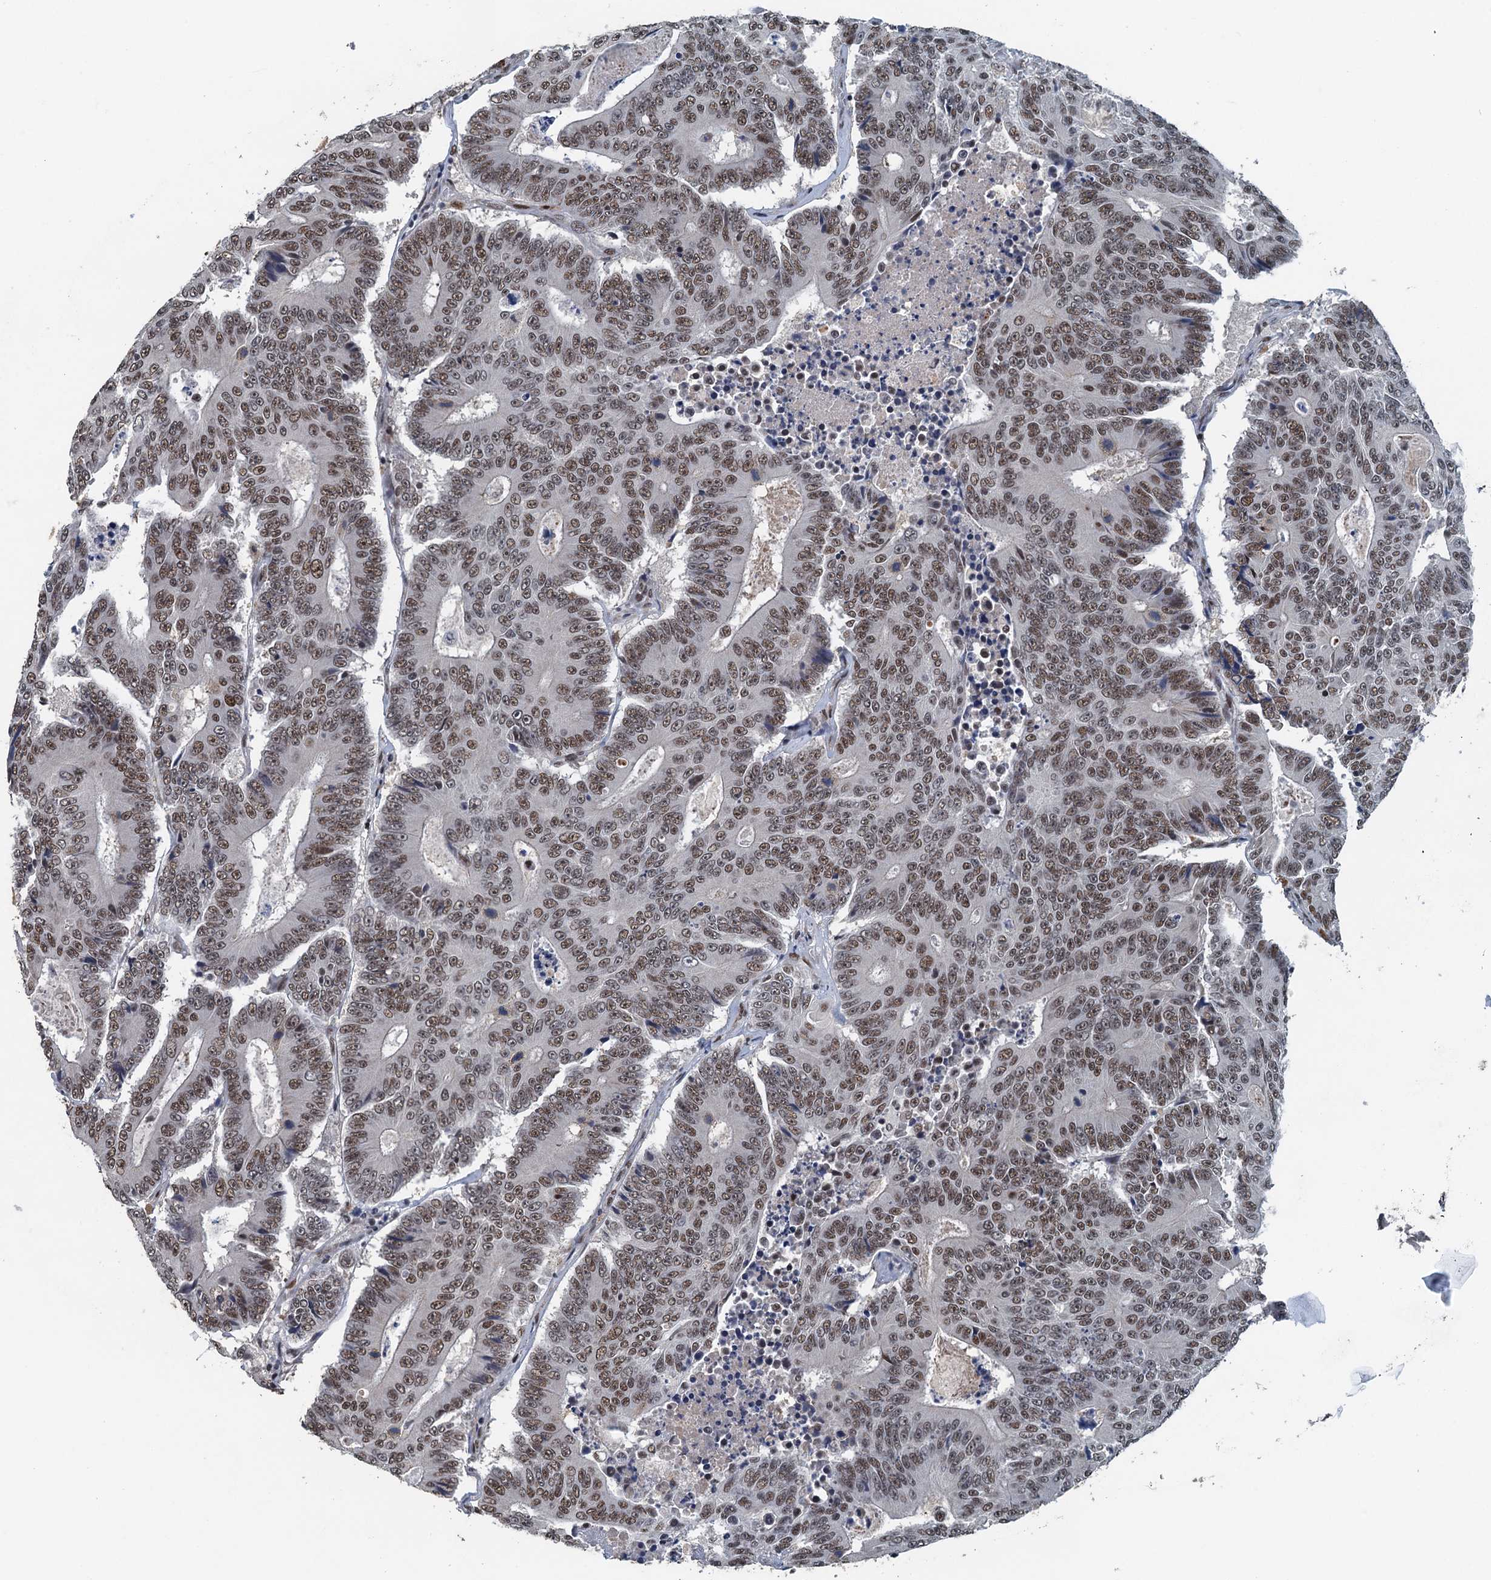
{"staining": {"intensity": "moderate", "quantity": ">75%", "location": "nuclear"}, "tissue": "colorectal cancer", "cell_type": "Tumor cells", "image_type": "cancer", "snomed": [{"axis": "morphology", "description": "Adenocarcinoma, NOS"}, {"axis": "topography", "description": "Colon"}], "caption": "Tumor cells reveal medium levels of moderate nuclear staining in about >75% of cells in colorectal cancer. The staining is performed using DAB (3,3'-diaminobenzidine) brown chromogen to label protein expression. The nuclei are counter-stained blue using hematoxylin.", "gene": "MTA3", "patient": {"sex": "male", "age": 83}}